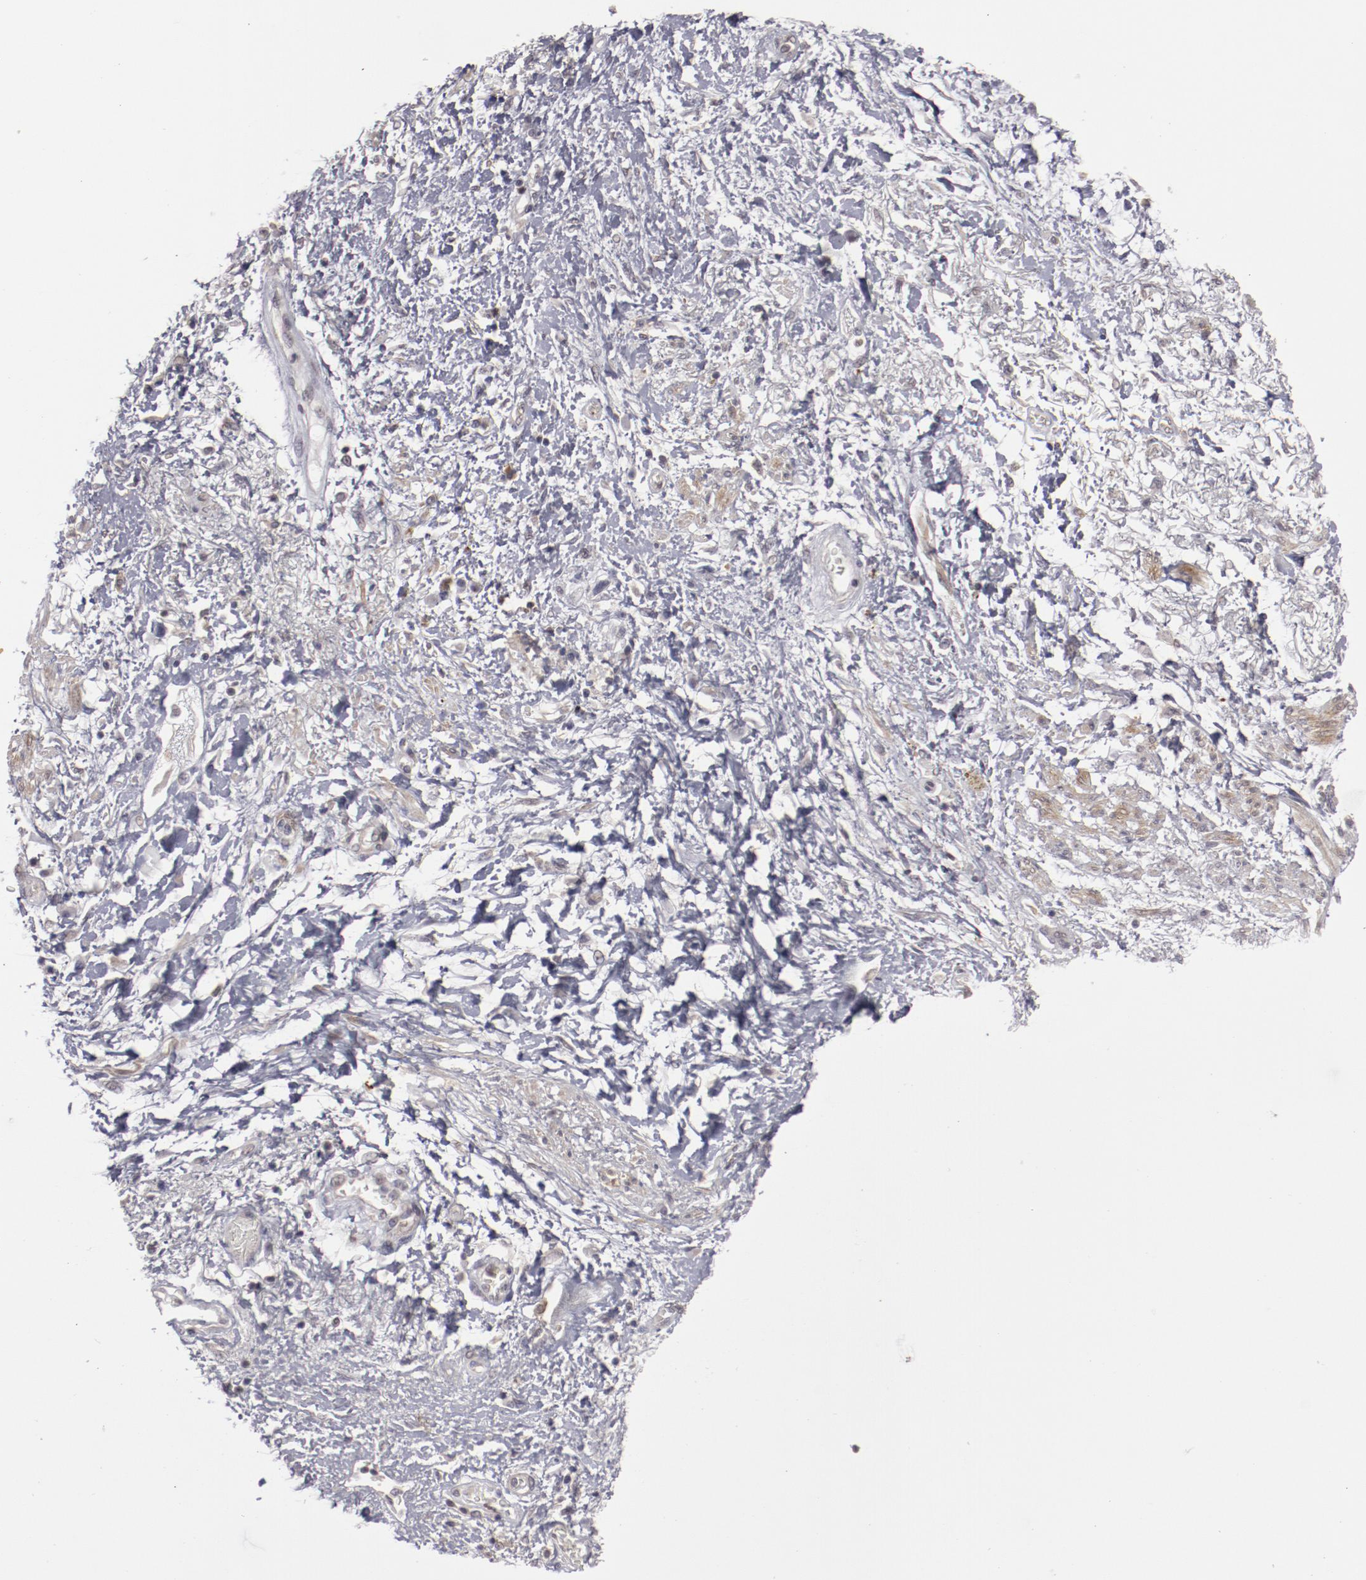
{"staining": {"intensity": "negative", "quantity": "none", "location": "none"}, "tissue": "skin", "cell_type": "Epidermal cells", "image_type": "normal", "snomed": [{"axis": "morphology", "description": "Normal tissue, NOS"}, {"axis": "topography", "description": "Anal"}], "caption": "Immunohistochemistry (IHC) photomicrograph of unremarkable skin: skin stained with DAB (3,3'-diaminobenzidine) shows no significant protein staining in epidermal cells.", "gene": "LEF1", "patient": {"sex": "female", "age": 46}}